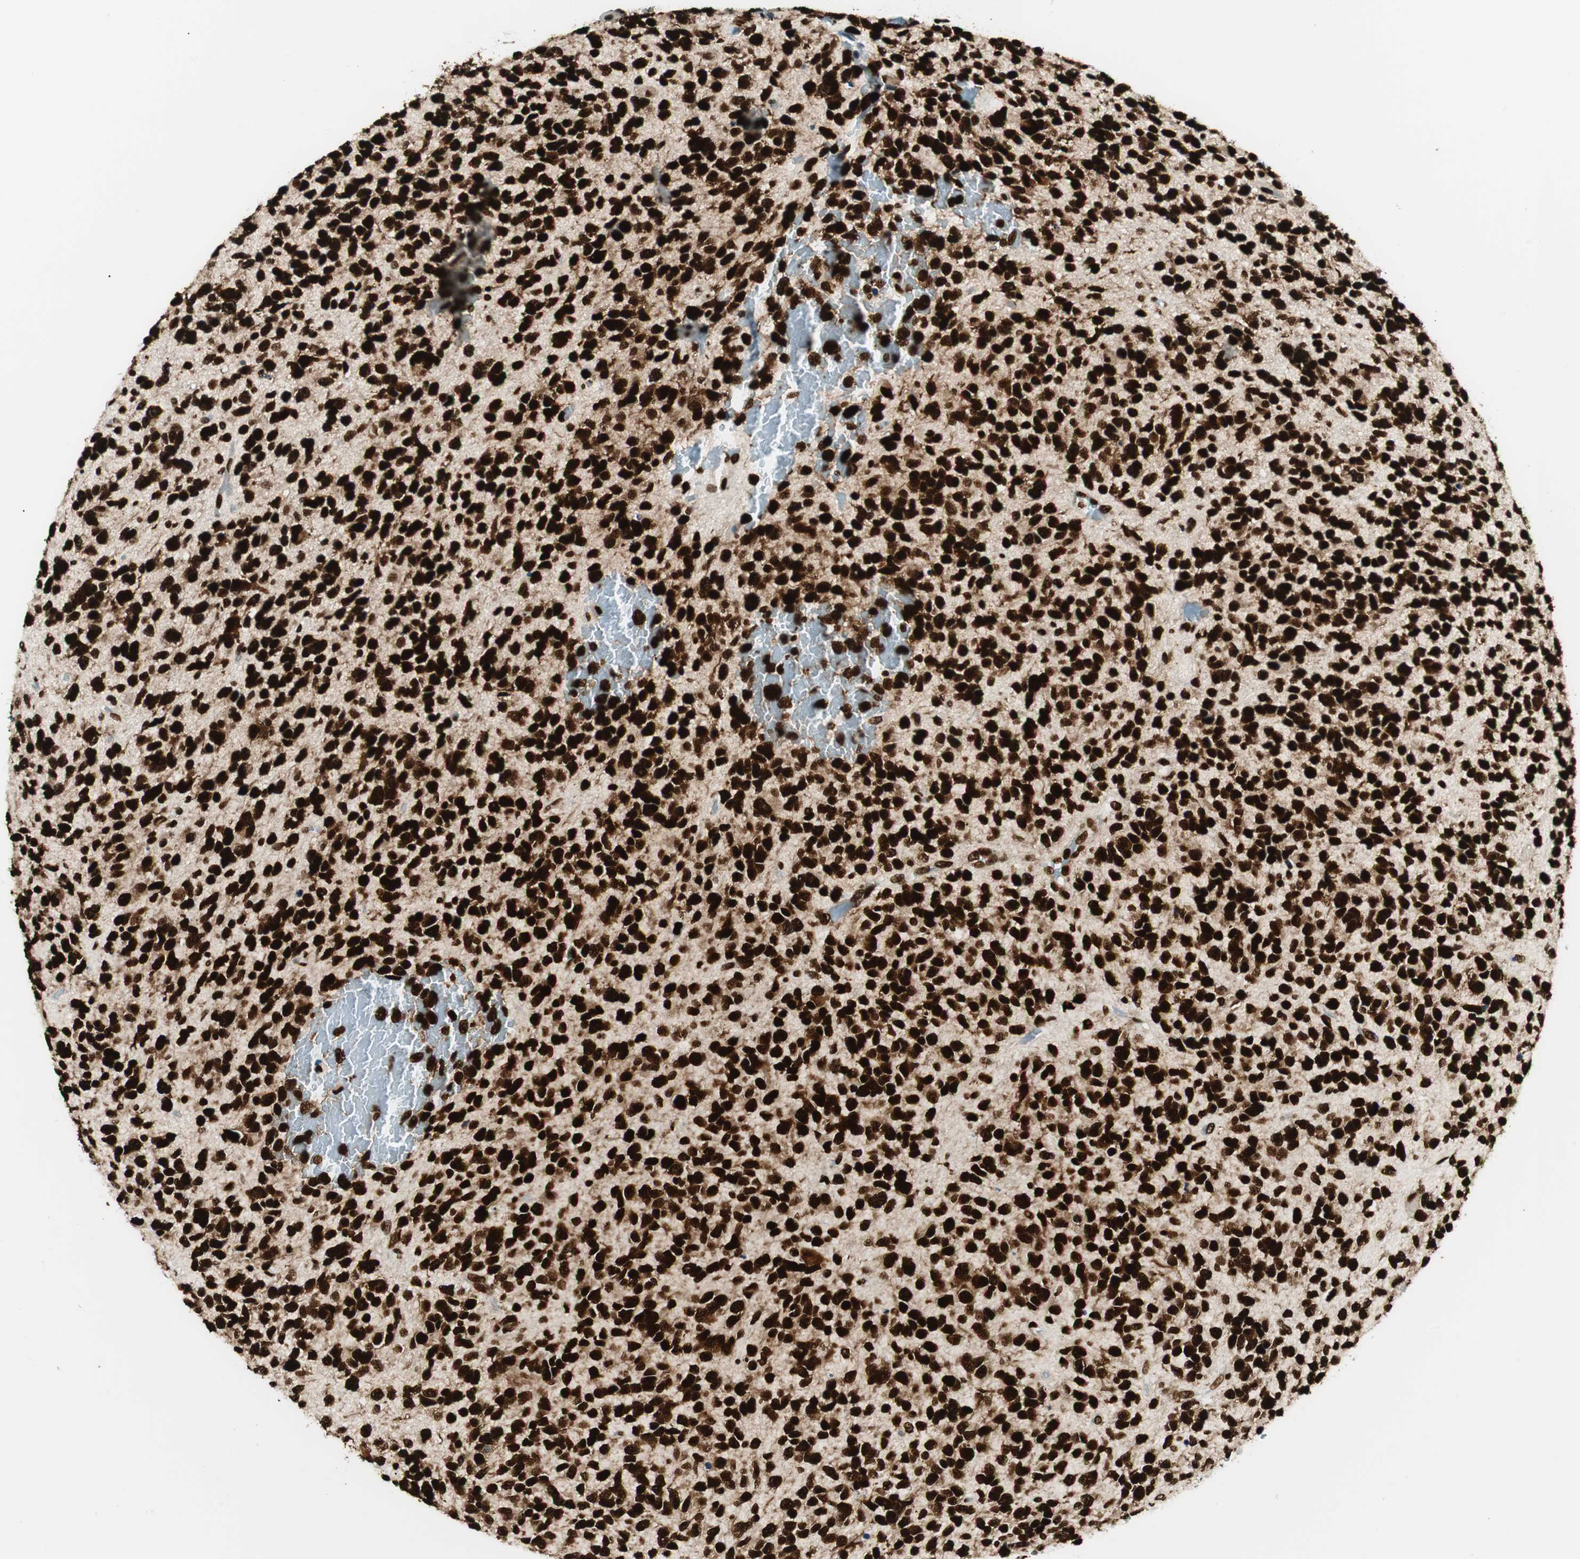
{"staining": {"intensity": "strong", "quantity": ">75%", "location": "nuclear"}, "tissue": "glioma", "cell_type": "Tumor cells", "image_type": "cancer", "snomed": [{"axis": "morphology", "description": "Glioma, malignant, High grade"}, {"axis": "topography", "description": "Brain"}], "caption": "A high amount of strong nuclear staining is seen in approximately >75% of tumor cells in malignant glioma (high-grade) tissue. (IHC, brightfield microscopy, high magnification).", "gene": "EWSR1", "patient": {"sex": "female", "age": 58}}